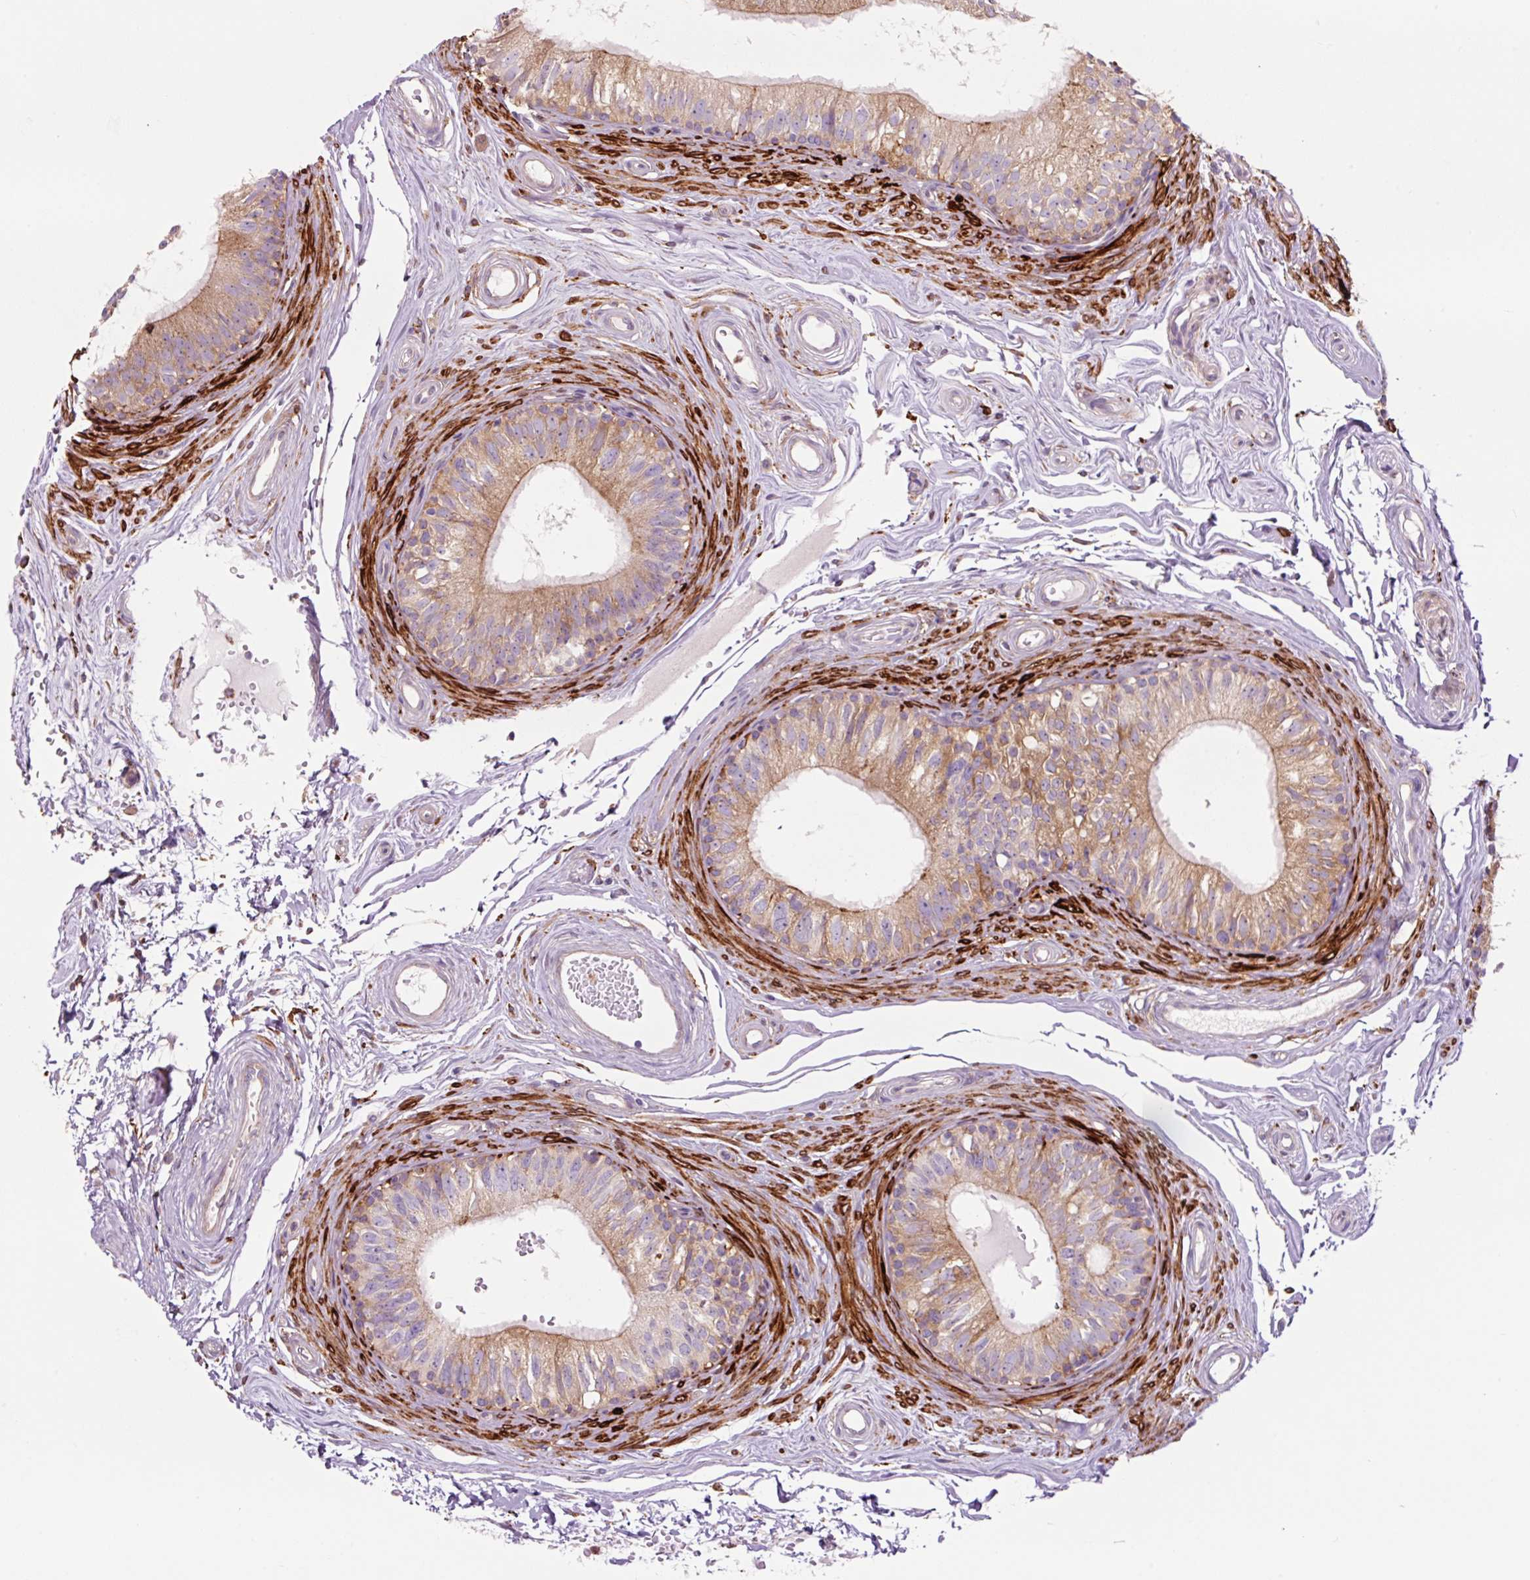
{"staining": {"intensity": "moderate", "quantity": "25%-75%", "location": "cytoplasmic/membranous"}, "tissue": "epididymis", "cell_type": "Glandular cells", "image_type": "normal", "snomed": [{"axis": "morphology", "description": "Normal tissue, NOS"}, {"axis": "topography", "description": "Epididymis"}], "caption": "The immunohistochemical stain labels moderate cytoplasmic/membranous expression in glandular cells of benign epididymis. The protein is shown in brown color, while the nuclei are stained blue.", "gene": "SH2D6", "patient": {"sex": "male", "age": 45}}